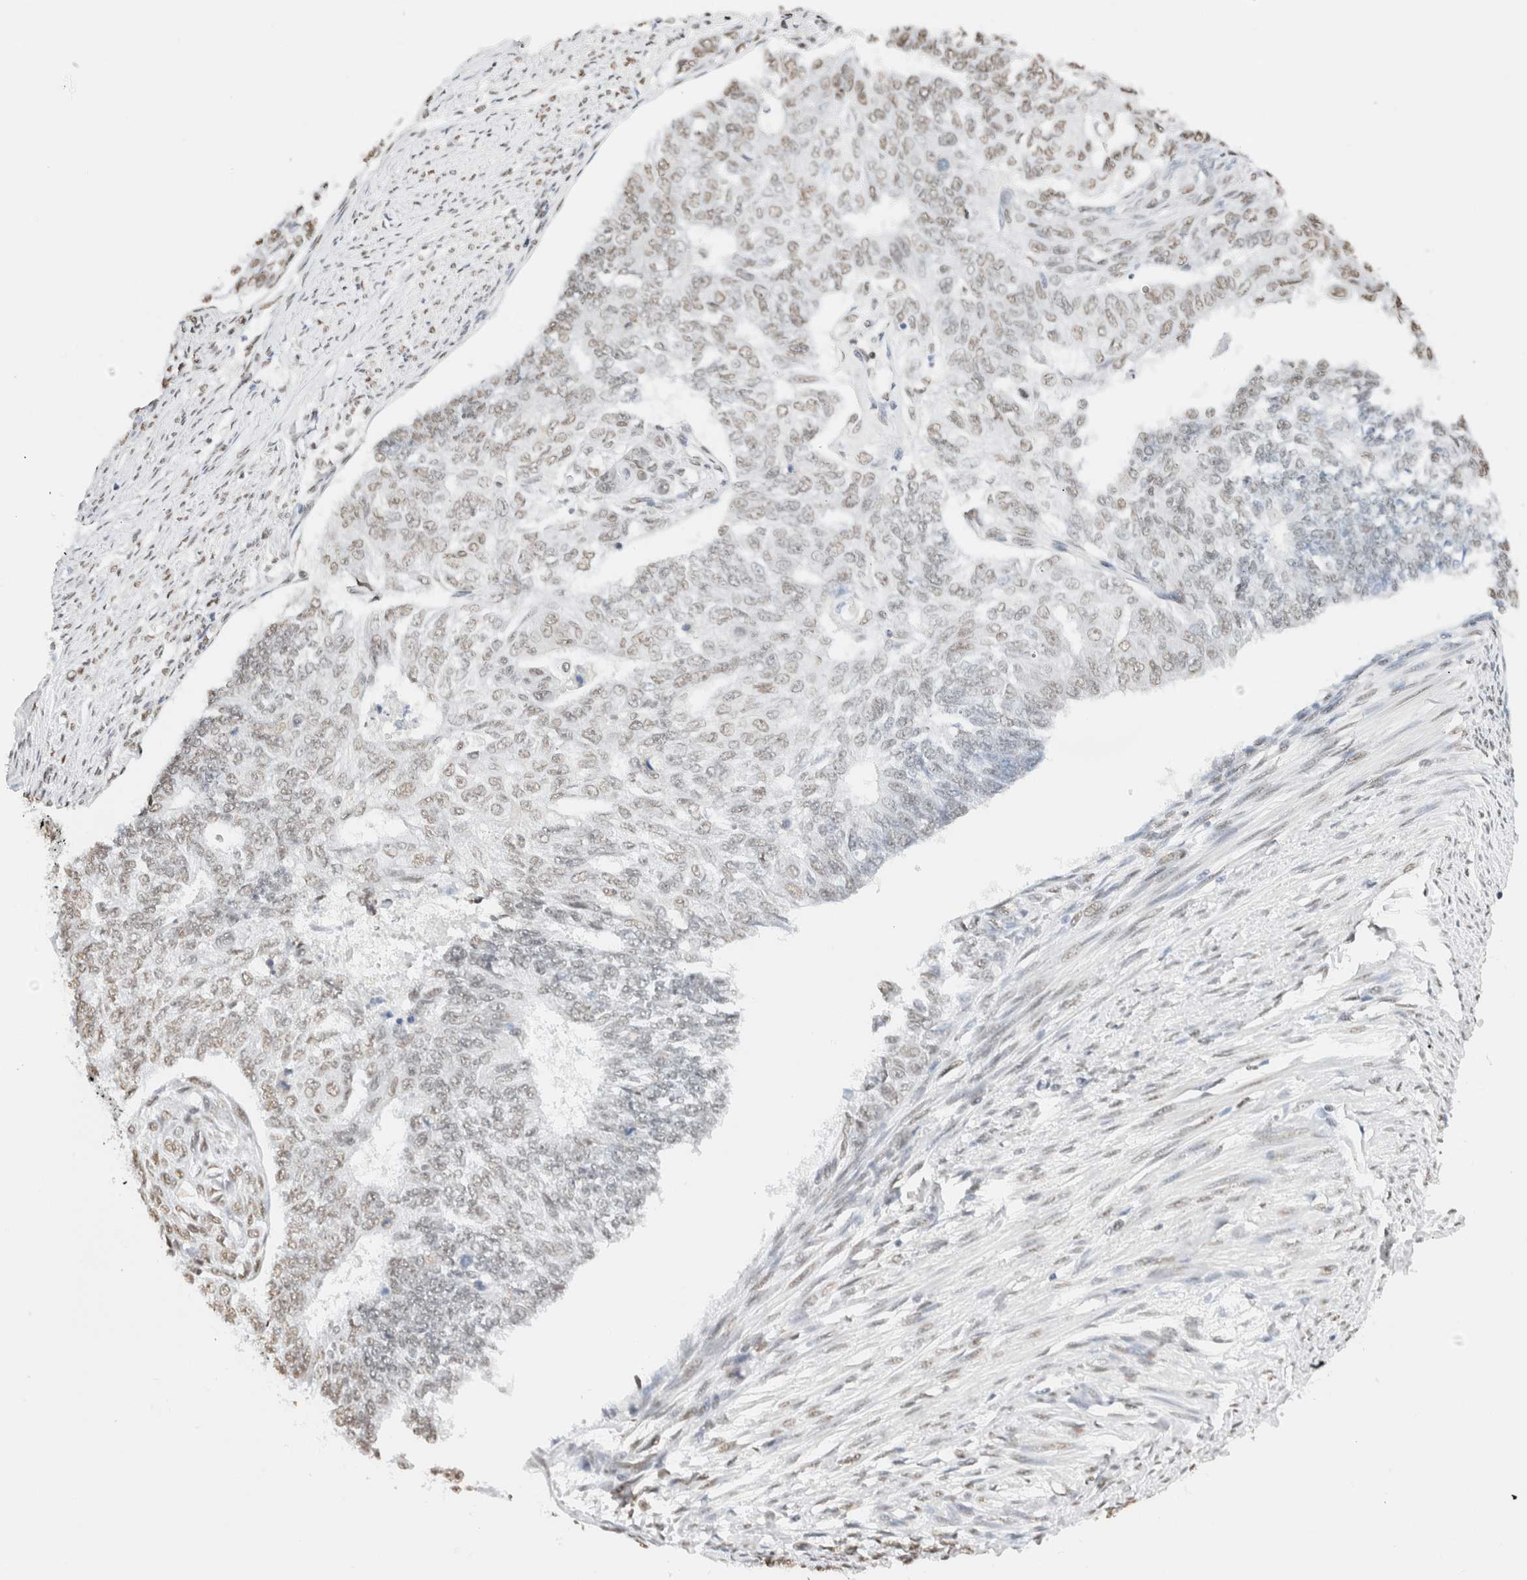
{"staining": {"intensity": "weak", "quantity": "25%-75%", "location": "nuclear"}, "tissue": "endometrial cancer", "cell_type": "Tumor cells", "image_type": "cancer", "snomed": [{"axis": "morphology", "description": "Adenocarcinoma, NOS"}, {"axis": "topography", "description": "Endometrium"}], "caption": "A brown stain labels weak nuclear staining of a protein in endometrial adenocarcinoma tumor cells. (DAB IHC with brightfield microscopy, high magnification).", "gene": "SUPT3H", "patient": {"sex": "female", "age": 32}}